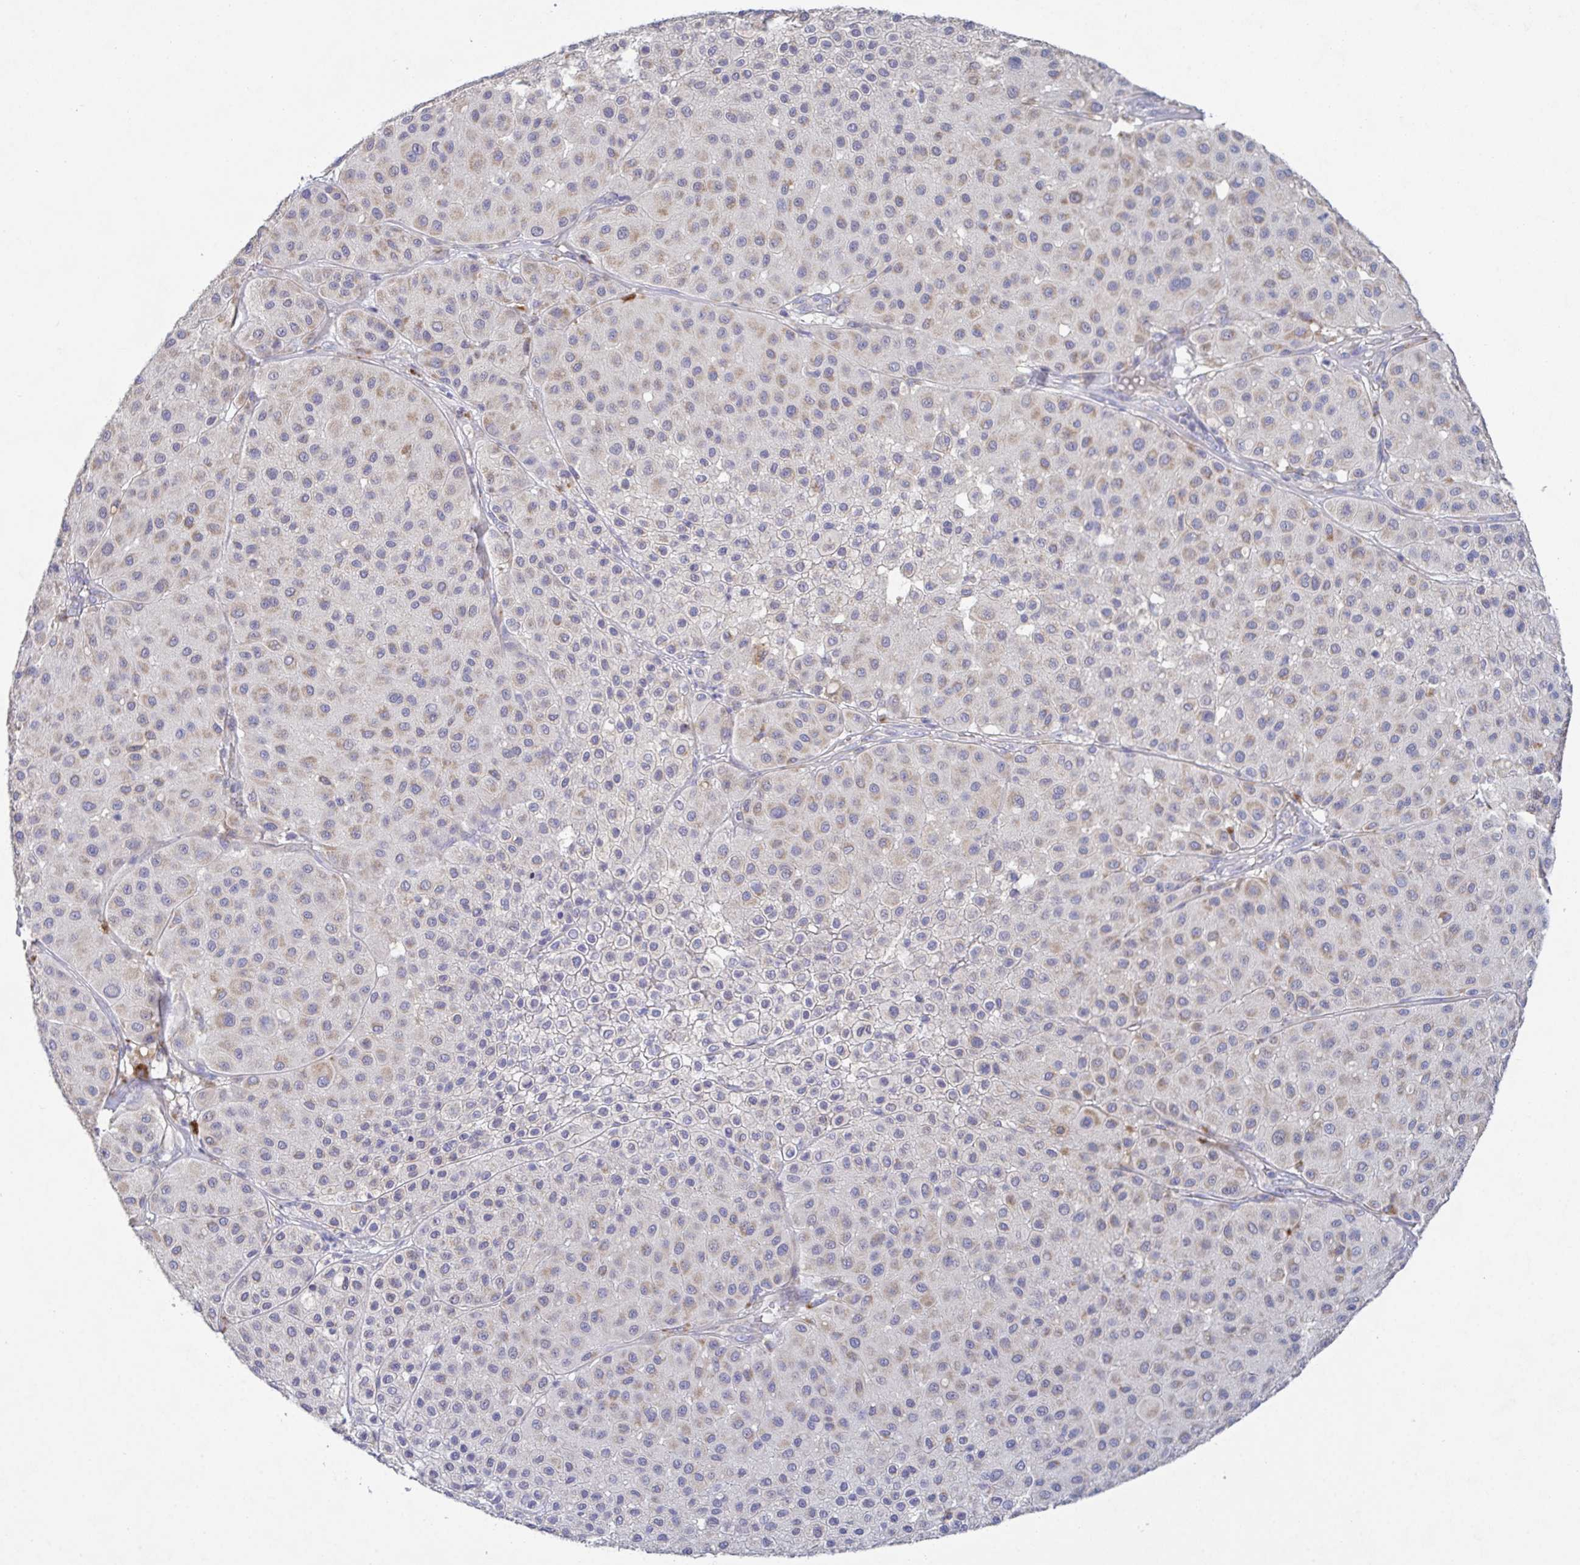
{"staining": {"intensity": "weak", "quantity": "25%-75%", "location": "cytoplasmic/membranous"}, "tissue": "melanoma", "cell_type": "Tumor cells", "image_type": "cancer", "snomed": [{"axis": "morphology", "description": "Malignant melanoma, Metastatic site"}, {"axis": "topography", "description": "Smooth muscle"}], "caption": "Protein expression analysis of human melanoma reveals weak cytoplasmic/membranous staining in about 25%-75% of tumor cells.", "gene": "GALNT13", "patient": {"sex": "male", "age": 41}}